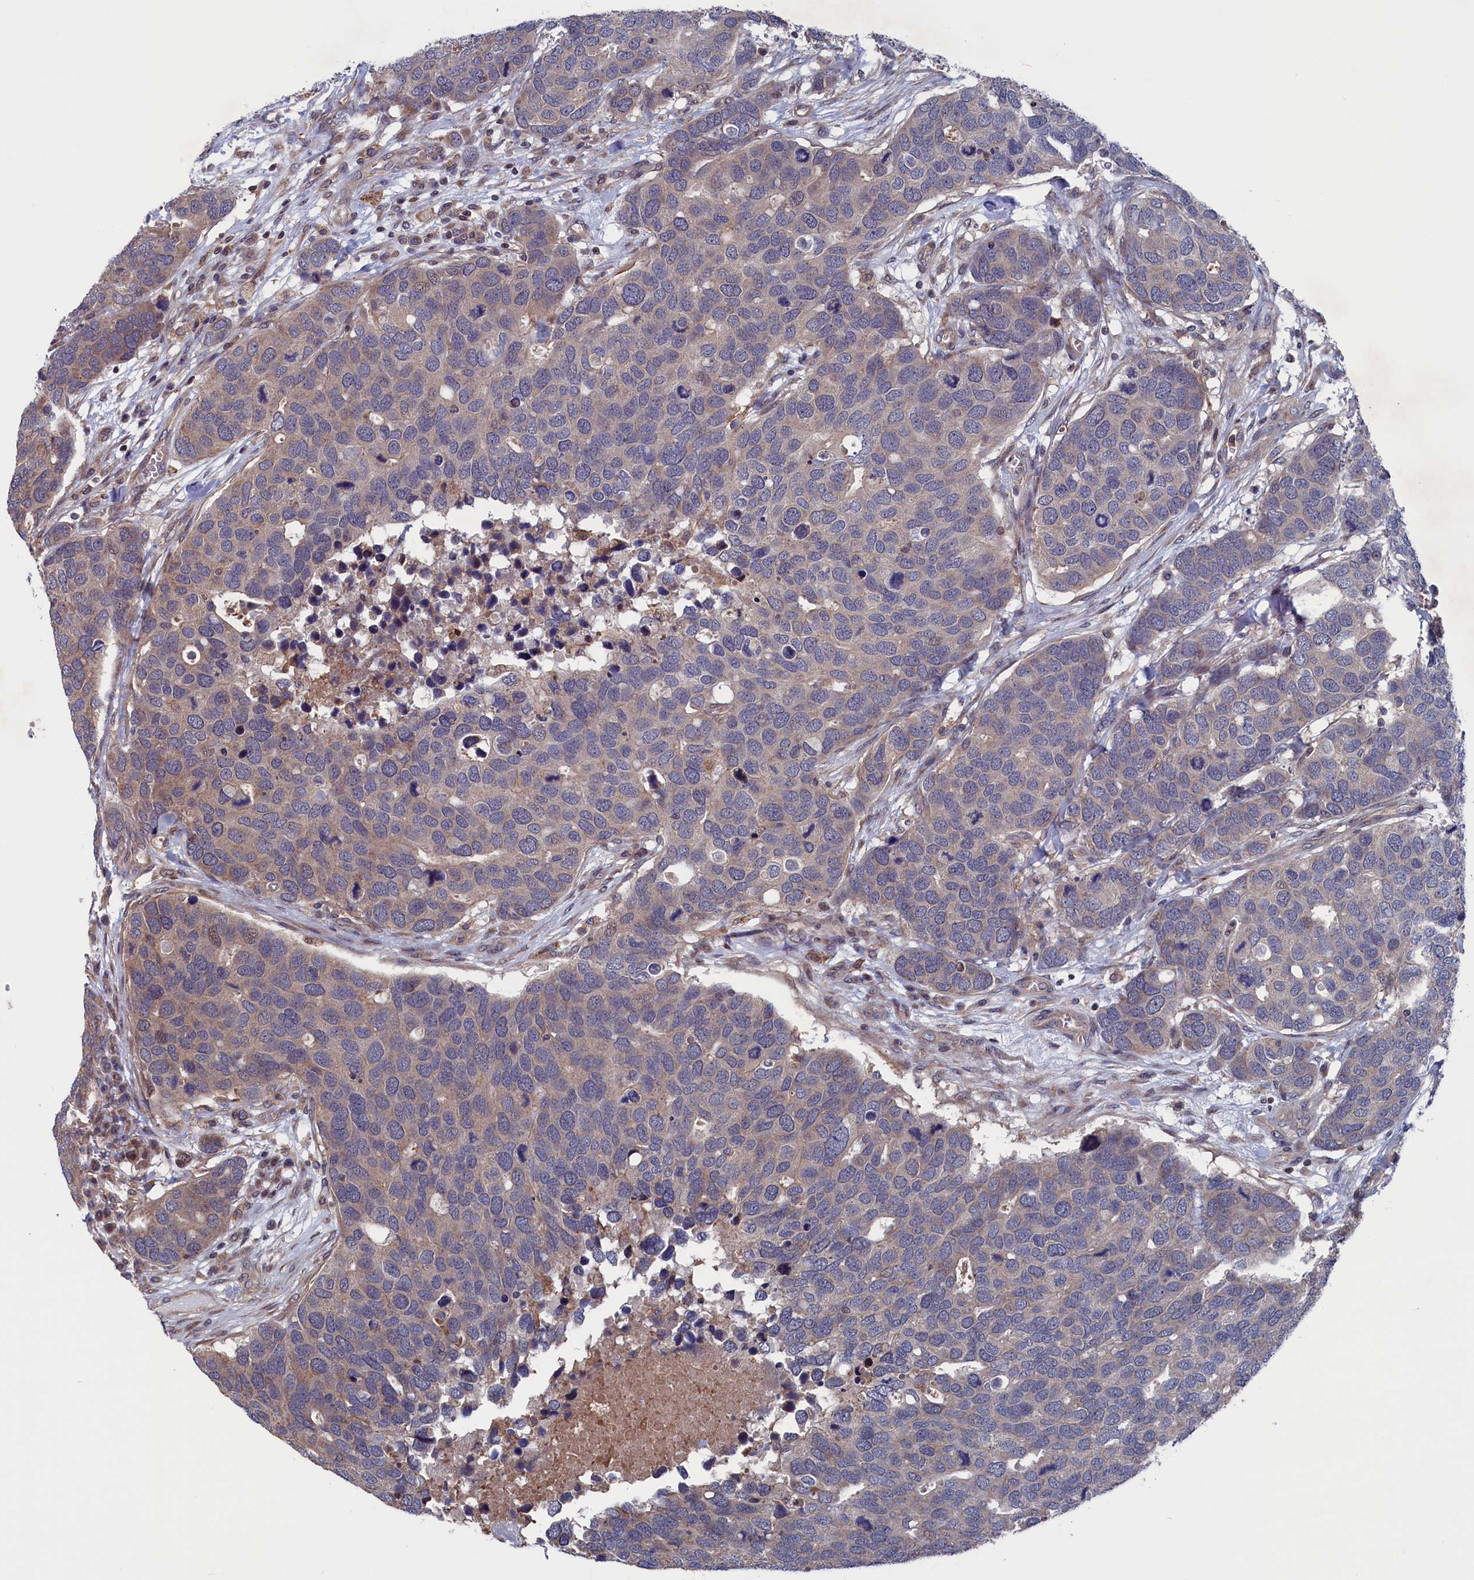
{"staining": {"intensity": "weak", "quantity": "<25%", "location": "cytoplasmic/membranous,nuclear"}, "tissue": "breast cancer", "cell_type": "Tumor cells", "image_type": "cancer", "snomed": [{"axis": "morphology", "description": "Duct carcinoma"}, {"axis": "topography", "description": "Breast"}], "caption": "A high-resolution image shows immunohistochemistry staining of breast intraductal carcinoma, which shows no significant positivity in tumor cells.", "gene": "SPATA13", "patient": {"sex": "female", "age": 83}}